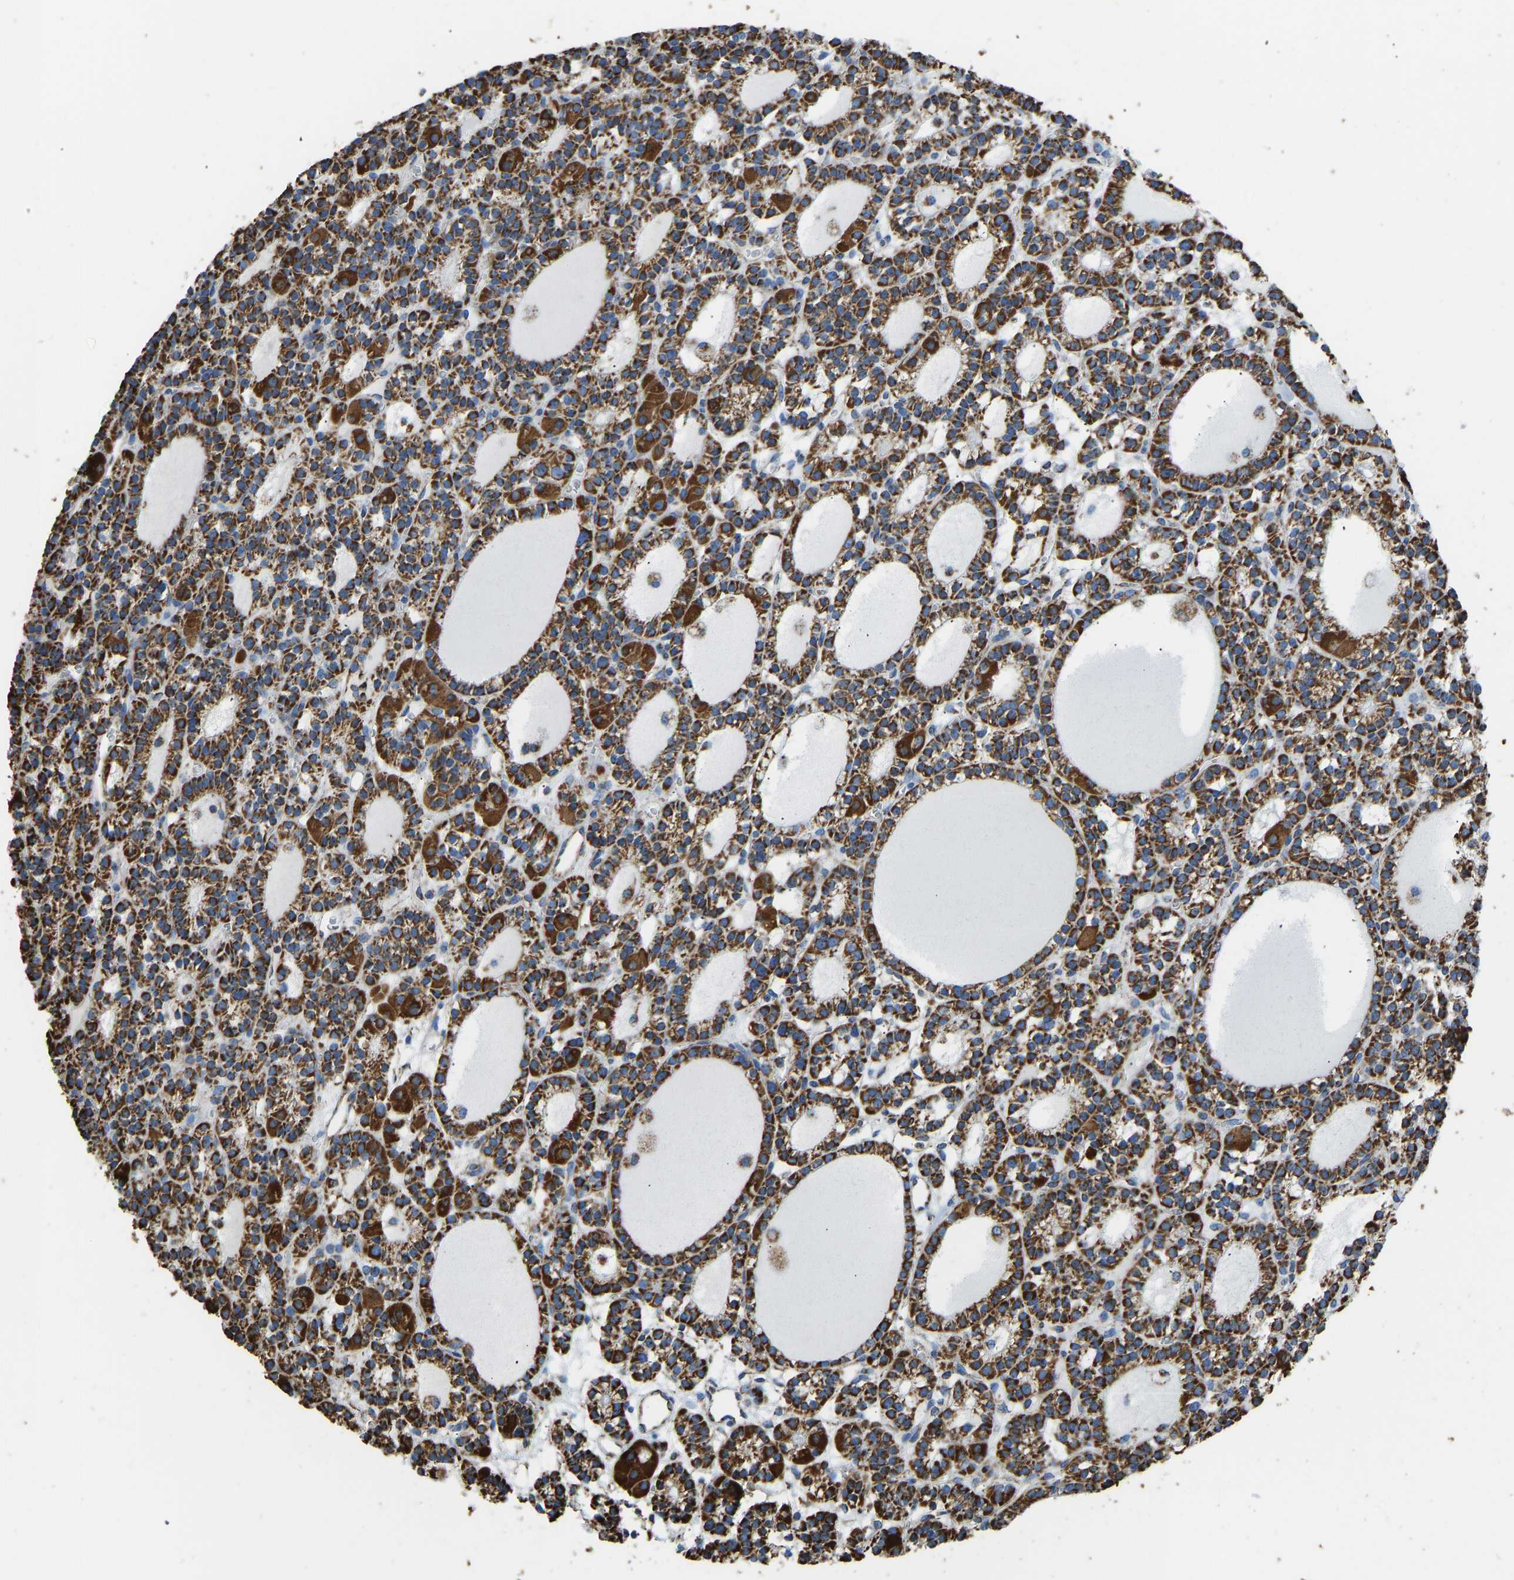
{"staining": {"intensity": "strong", "quantity": ">75%", "location": "cytoplasmic/membranous"}, "tissue": "parathyroid gland", "cell_type": "Glandular cells", "image_type": "normal", "snomed": [{"axis": "morphology", "description": "Normal tissue, NOS"}, {"axis": "morphology", "description": "Adenoma, NOS"}, {"axis": "topography", "description": "Parathyroid gland"}], "caption": "Immunohistochemistry (IHC) of unremarkable human parathyroid gland reveals high levels of strong cytoplasmic/membranous expression in approximately >75% of glandular cells.", "gene": "IRX6", "patient": {"sex": "female", "age": 58}}